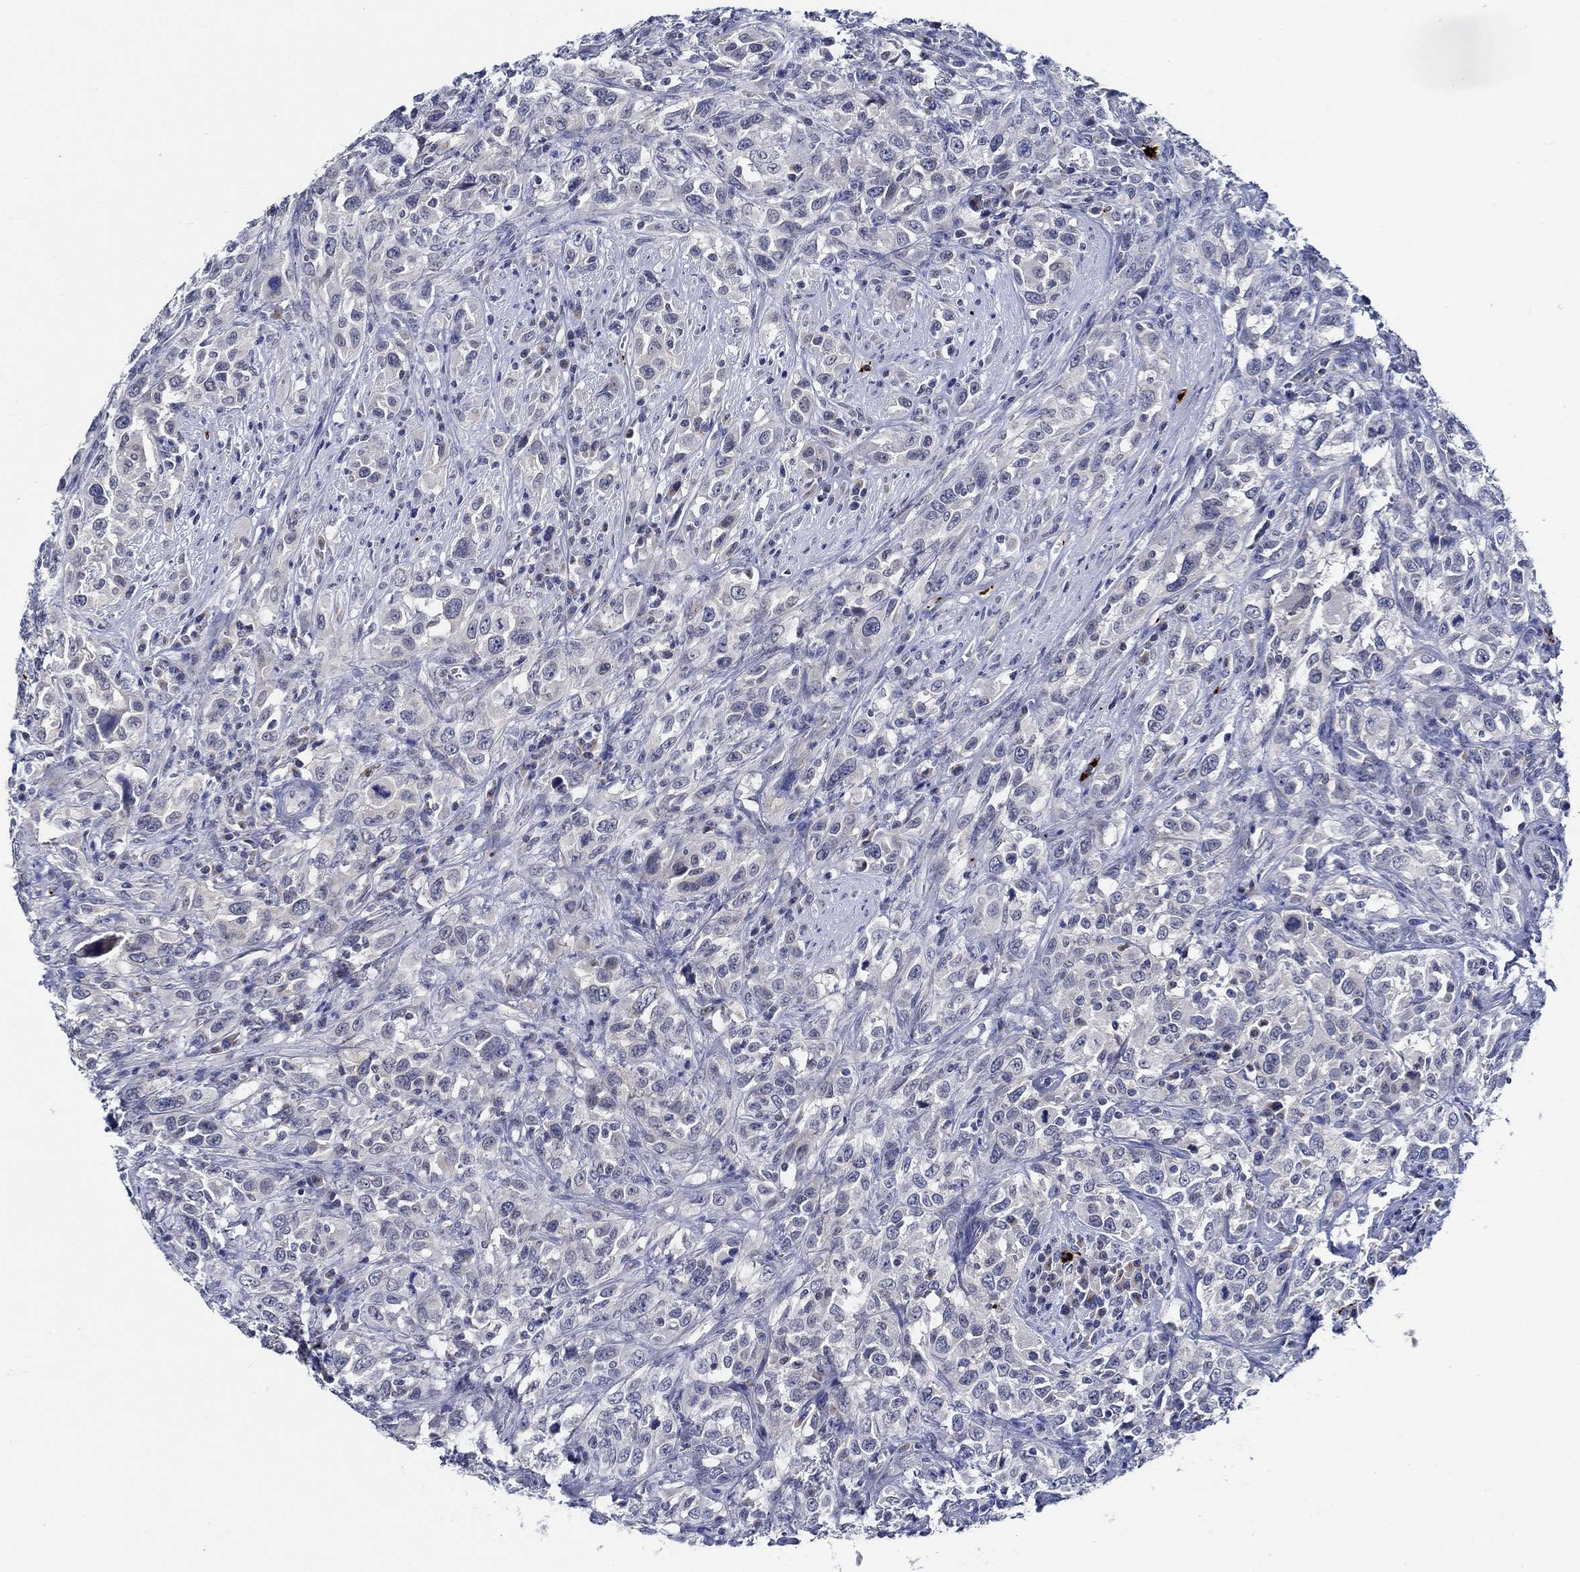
{"staining": {"intensity": "negative", "quantity": "none", "location": "none"}, "tissue": "urothelial cancer", "cell_type": "Tumor cells", "image_type": "cancer", "snomed": [{"axis": "morphology", "description": "Urothelial carcinoma, NOS"}, {"axis": "morphology", "description": "Urothelial carcinoma, High grade"}, {"axis": "topography", "description": "Urinary bladder"}], "caption": "This is a image of immunohistochemistry (IHC) staining of urothelial carcinoma (high-grade), which shows no staining in tumor cells.", "gene": "ALOX12", "patient": {"sex": "female", "age": 64}}